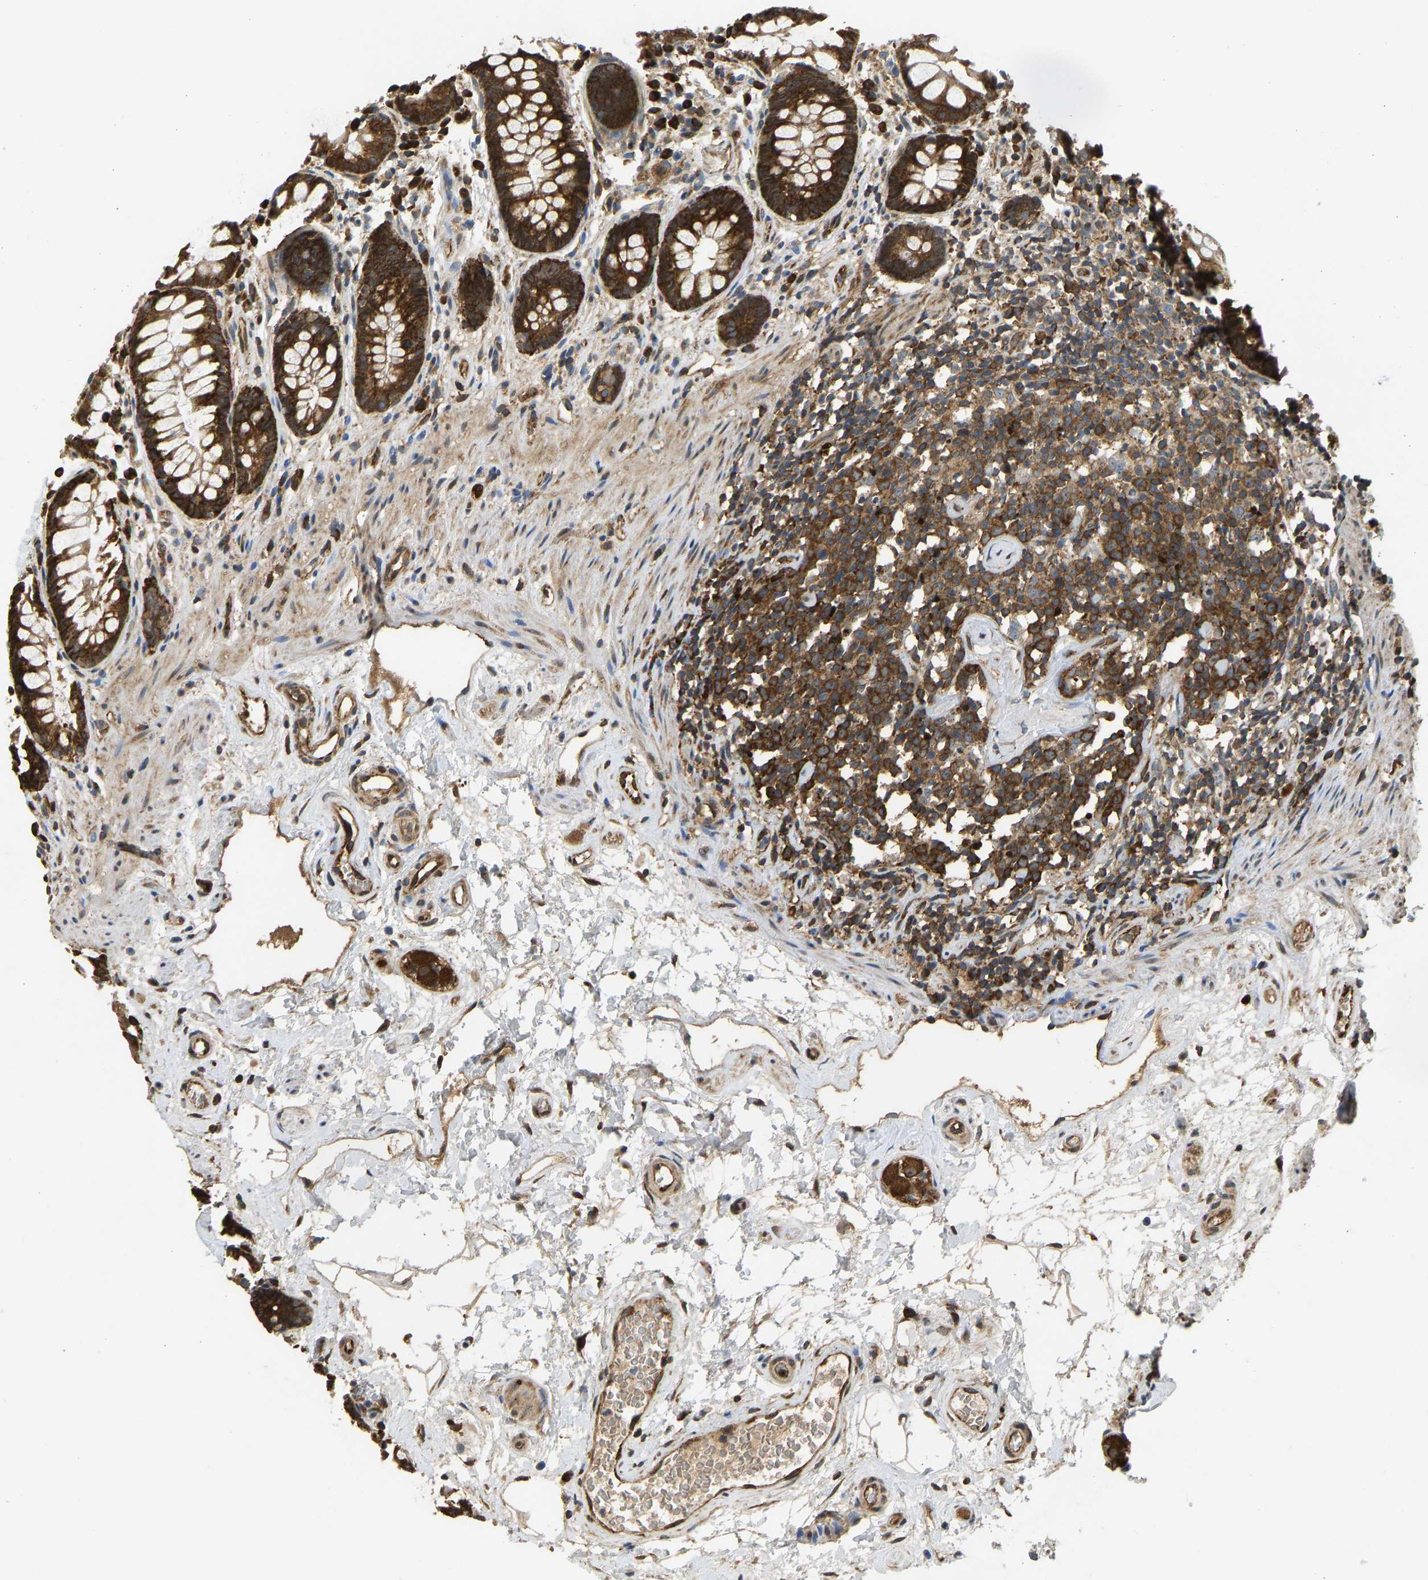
{"staining": {"intensity": "strong", "quantity": ">75%", "location": "cytoplasmic/membranous"}, "tissue": "rectum", "cell_type": "Glandular cells", "image_type": "normal", "snomed": [{"axis": "morphology", "description": "Normal tissue, NOS"}, {"axis": "topography", "description": "Rectum"}], "caption": "Unremarkable rectum displays strong cytoplasmic/membranous expression in about >75% of glandular cells.", "gene": "RASGRF2", "patient": {"sex": "male", "age": 64}}